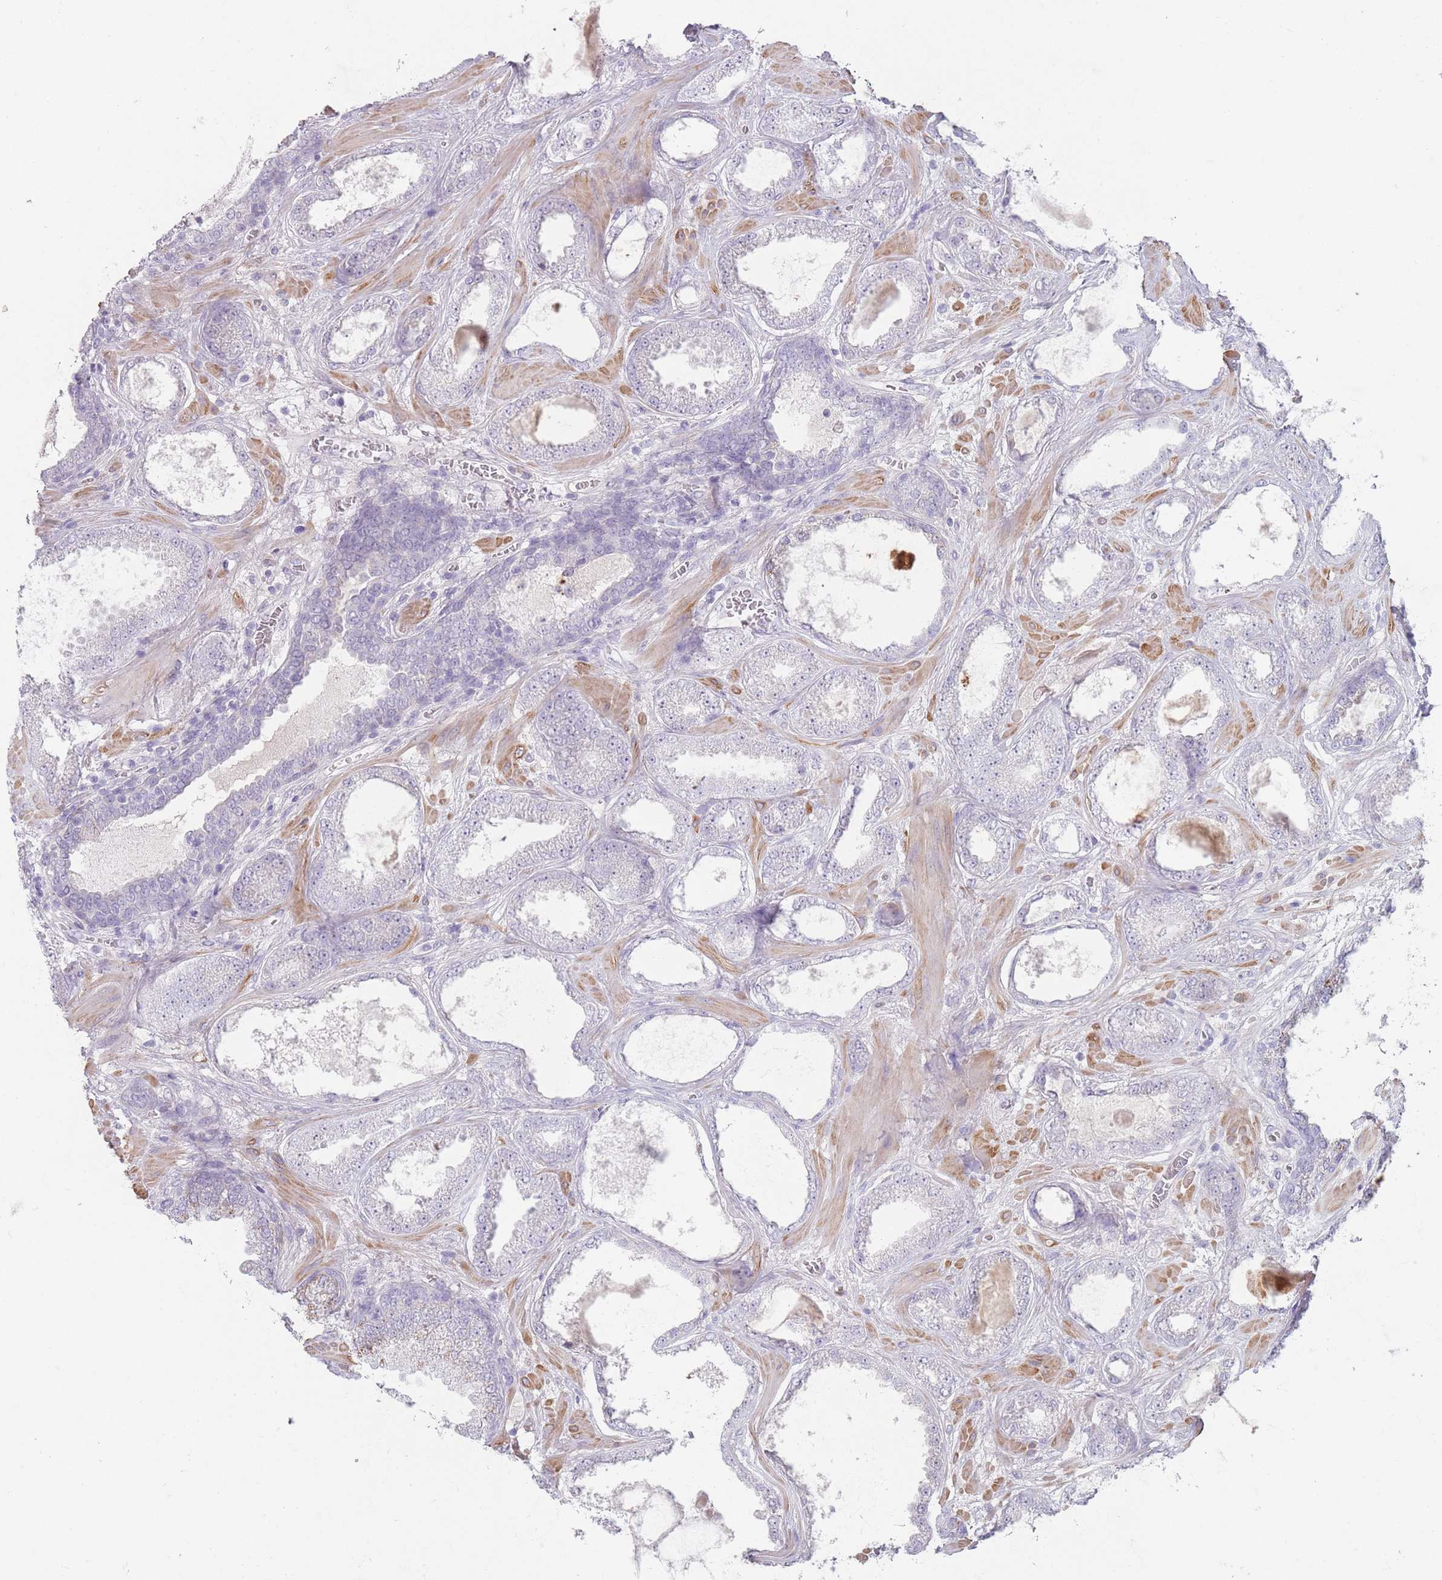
{"staining": {"intensity": "negative", "quantity": "none", "location": "none"}, "tissue": "prostate cancer", "cell_type": "Tumor cells", "image_type": "cancer", "snomed": [{"axis": "morphology", "description": "Adenocarcinoma, Low grade"}, {"axis": "topography", "description": "Prostate"}], "caption": "IHC photomicrograph of neoplastic tissue: low-grade adenocarcinoma (prostate) stained with DAB (3,3'-diaminobenzidine) demonstrates no significant protein expression in tumor cells.", "gene": "RHBG", "patient": {"sex": "male", "age": 57}}